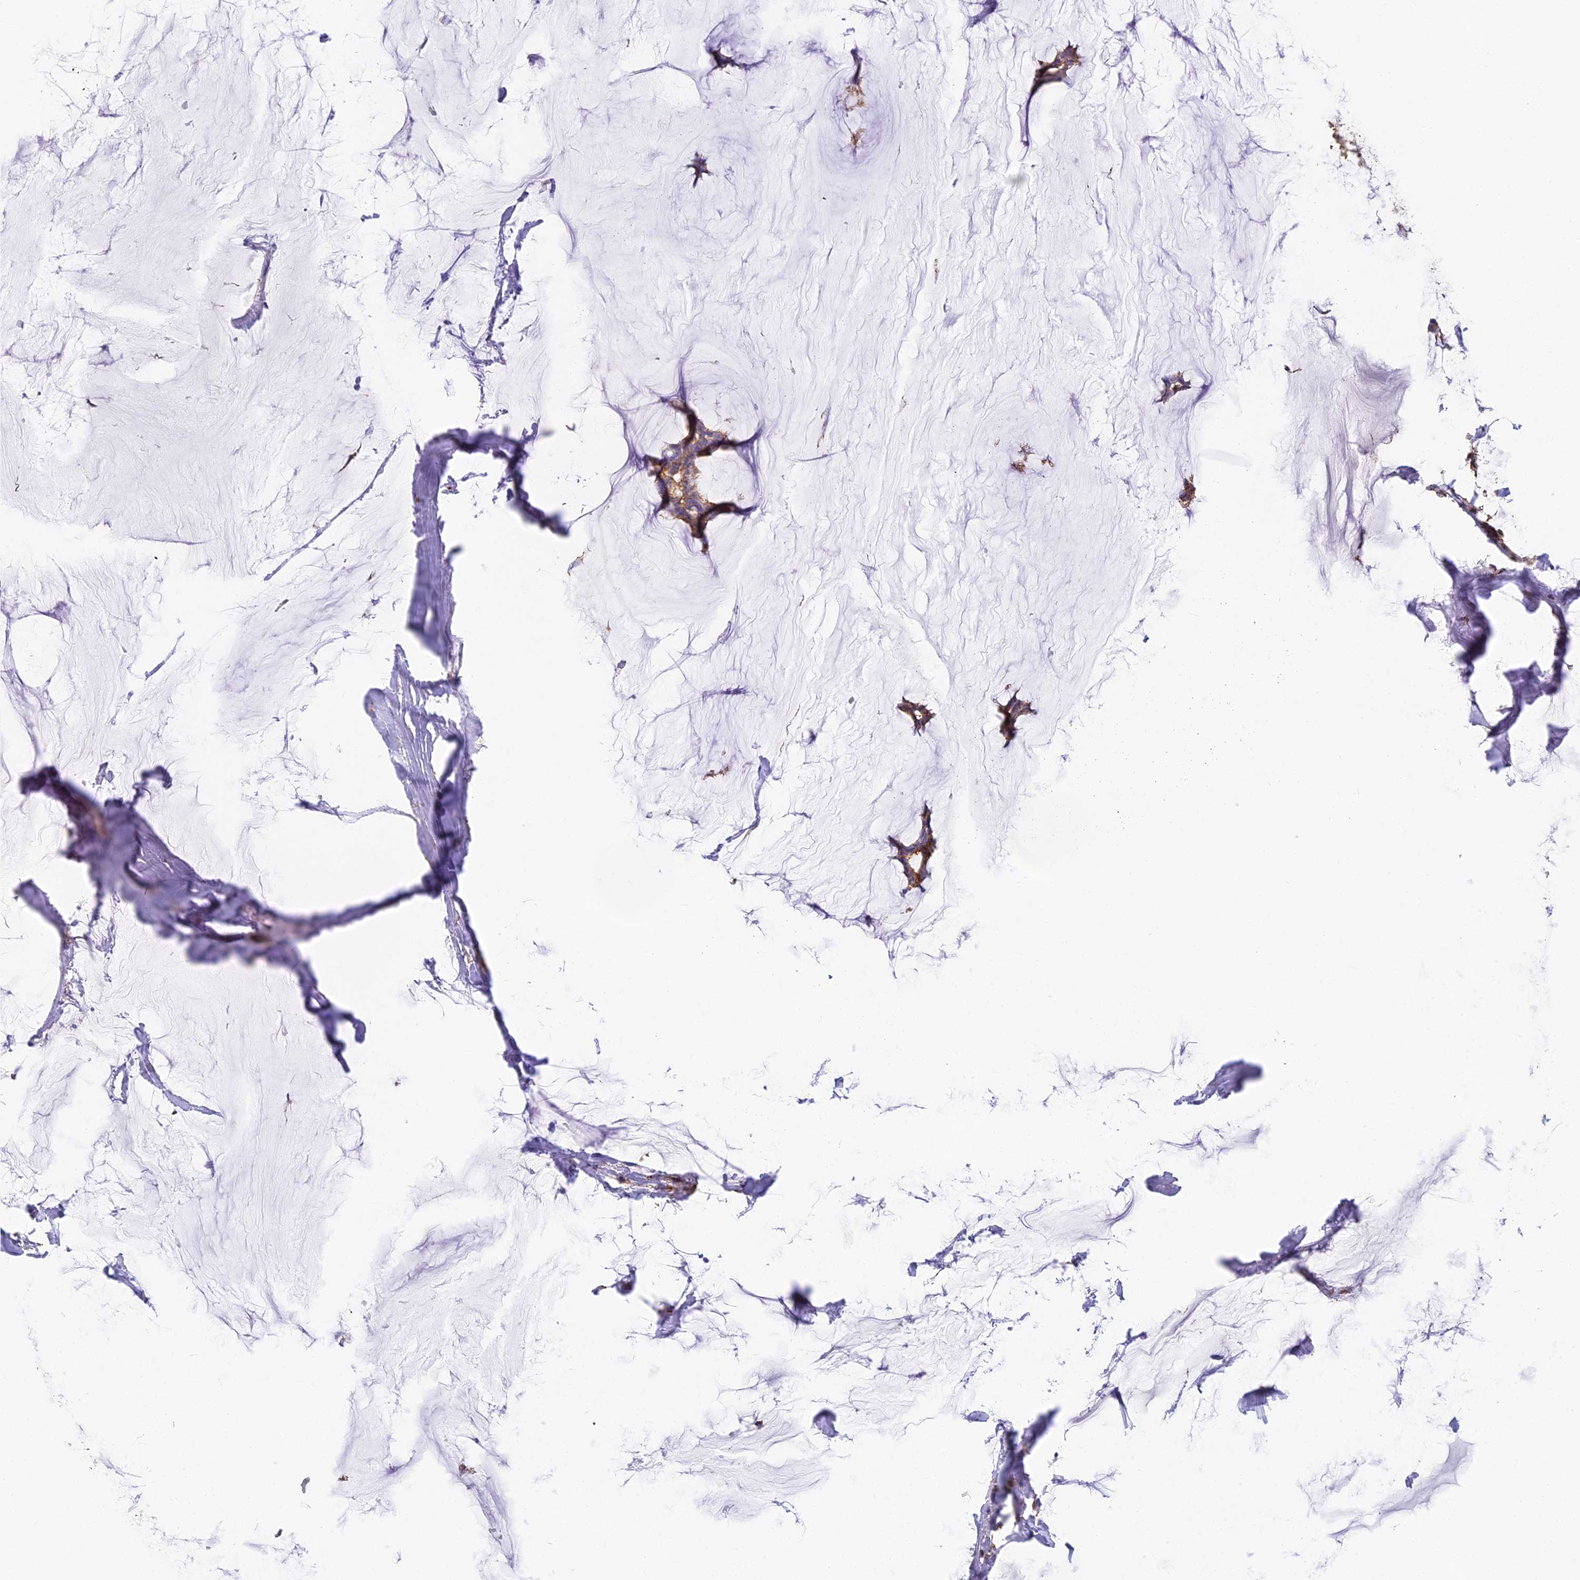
{"staining": {"intensity": "moderate", "quantity": ">75%", "location": "cytoplasmic/membranous"}, "tissue": "breast cancer", "cell_type": "Tumor cells", "image_type": "cancer", "snomed": [{"axis": "morphology", "description": "Duct carcinoma"}, {"axis": "topography", "description": "Breast"}], "caption": "The histopathology image displays staining of breast cancer, revealing moderate cytoplasmic/membranous protein staining (brown color) within tumor cells.", "gene": "COX6C", "patient": {"sex": "female", "age": 93}}